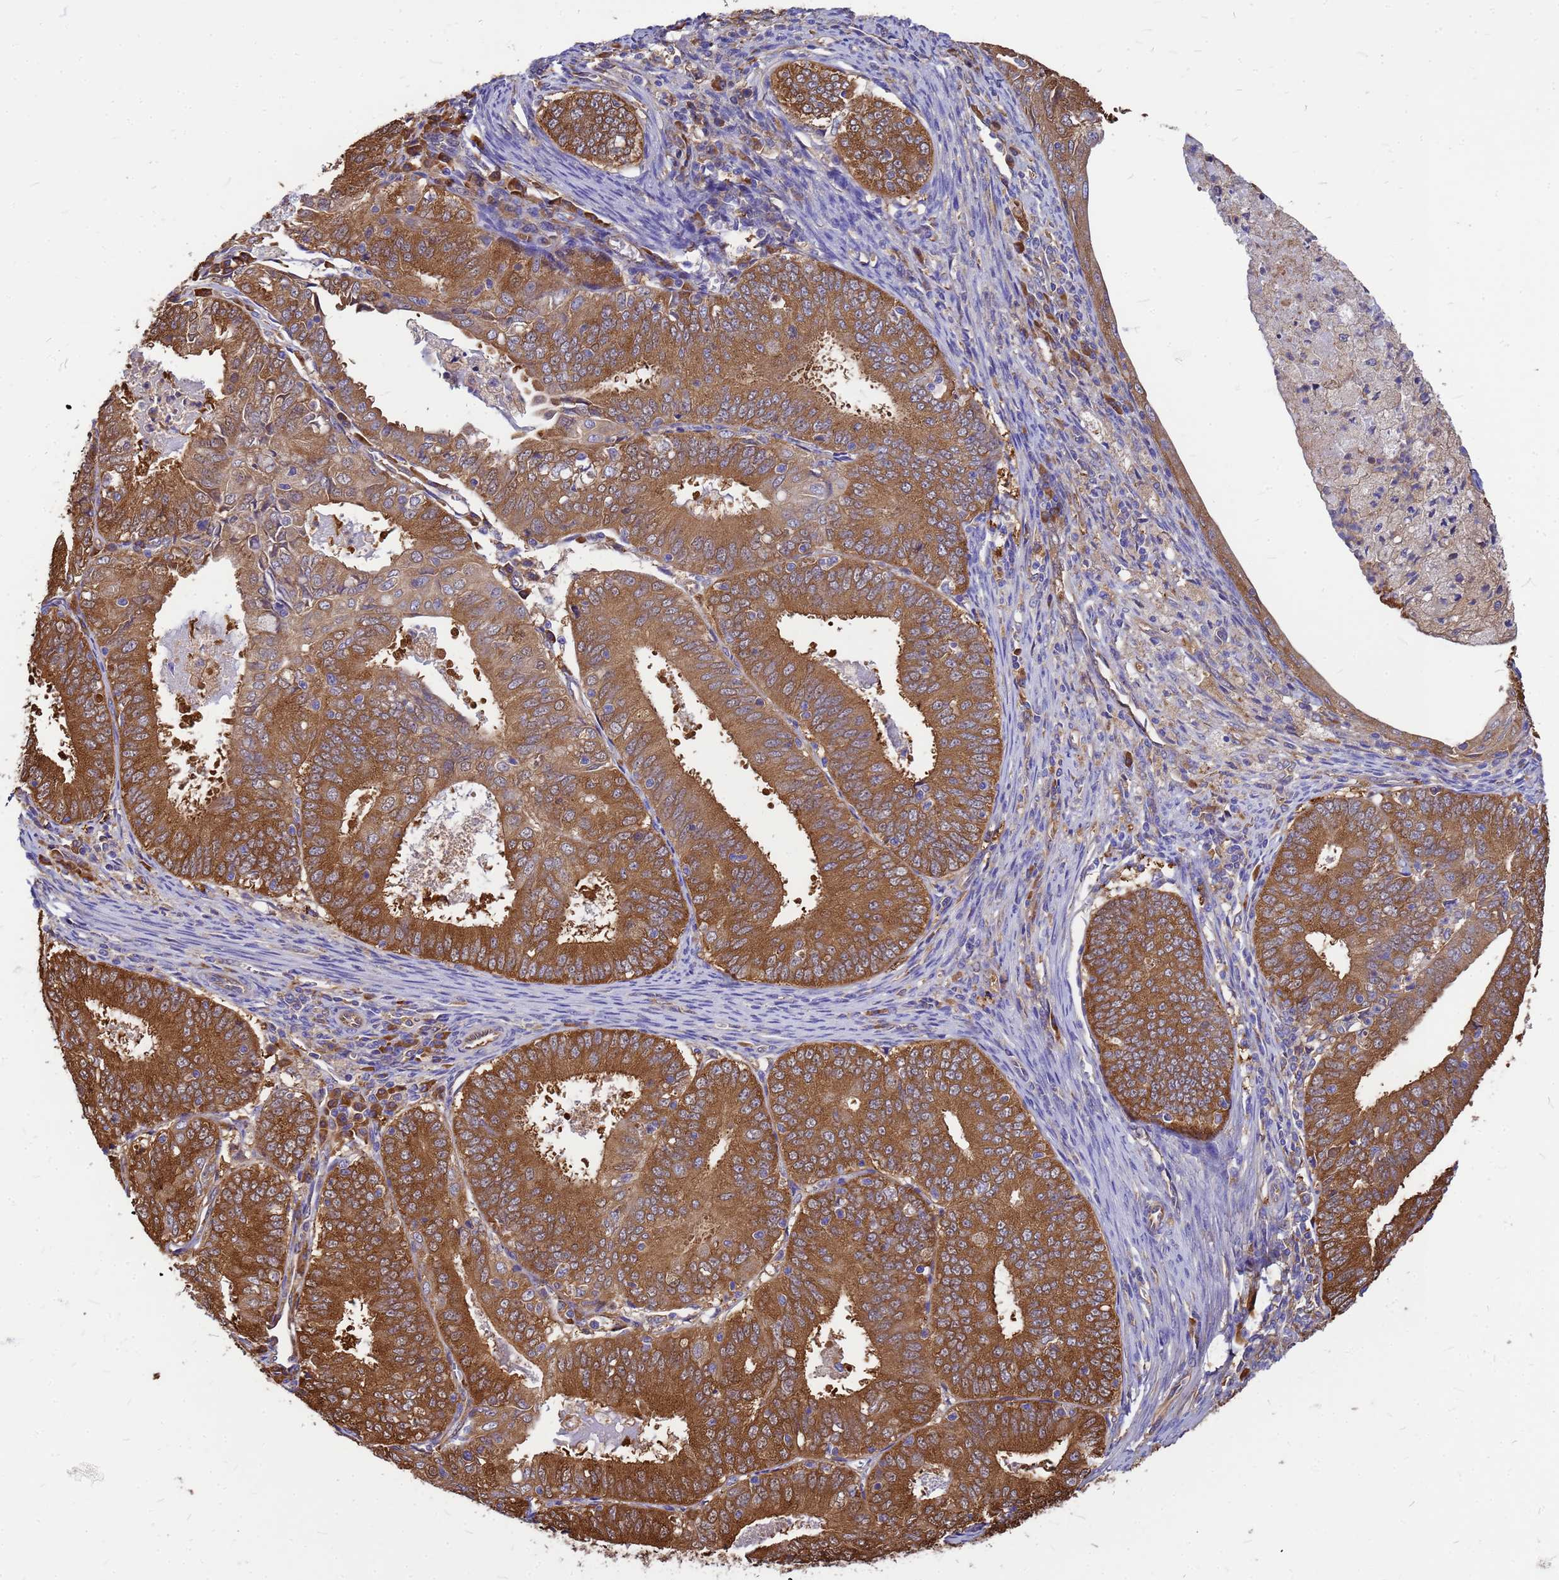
{"staining": {"intensity": "moderate", "quantity": ">75%", "location": "cytoplasmic/membranous"}, "tissue": "endometrial cancer", "cell_type": "Tumor cells", "image_type": "cancer", "snomed": [{"axis": "morphology", "description": "Adenocarcinoma, NOS"}, {"axis": "topography", "description": "Endometrium"}], "caption": "Protein staining of endometrial adenocarcinoma tissue reveals moderate cytoplasmic/membranous expression in about >75% of tumor cells.", "gene": "GID4", "patient": {"sex": "female", "age": 57}}